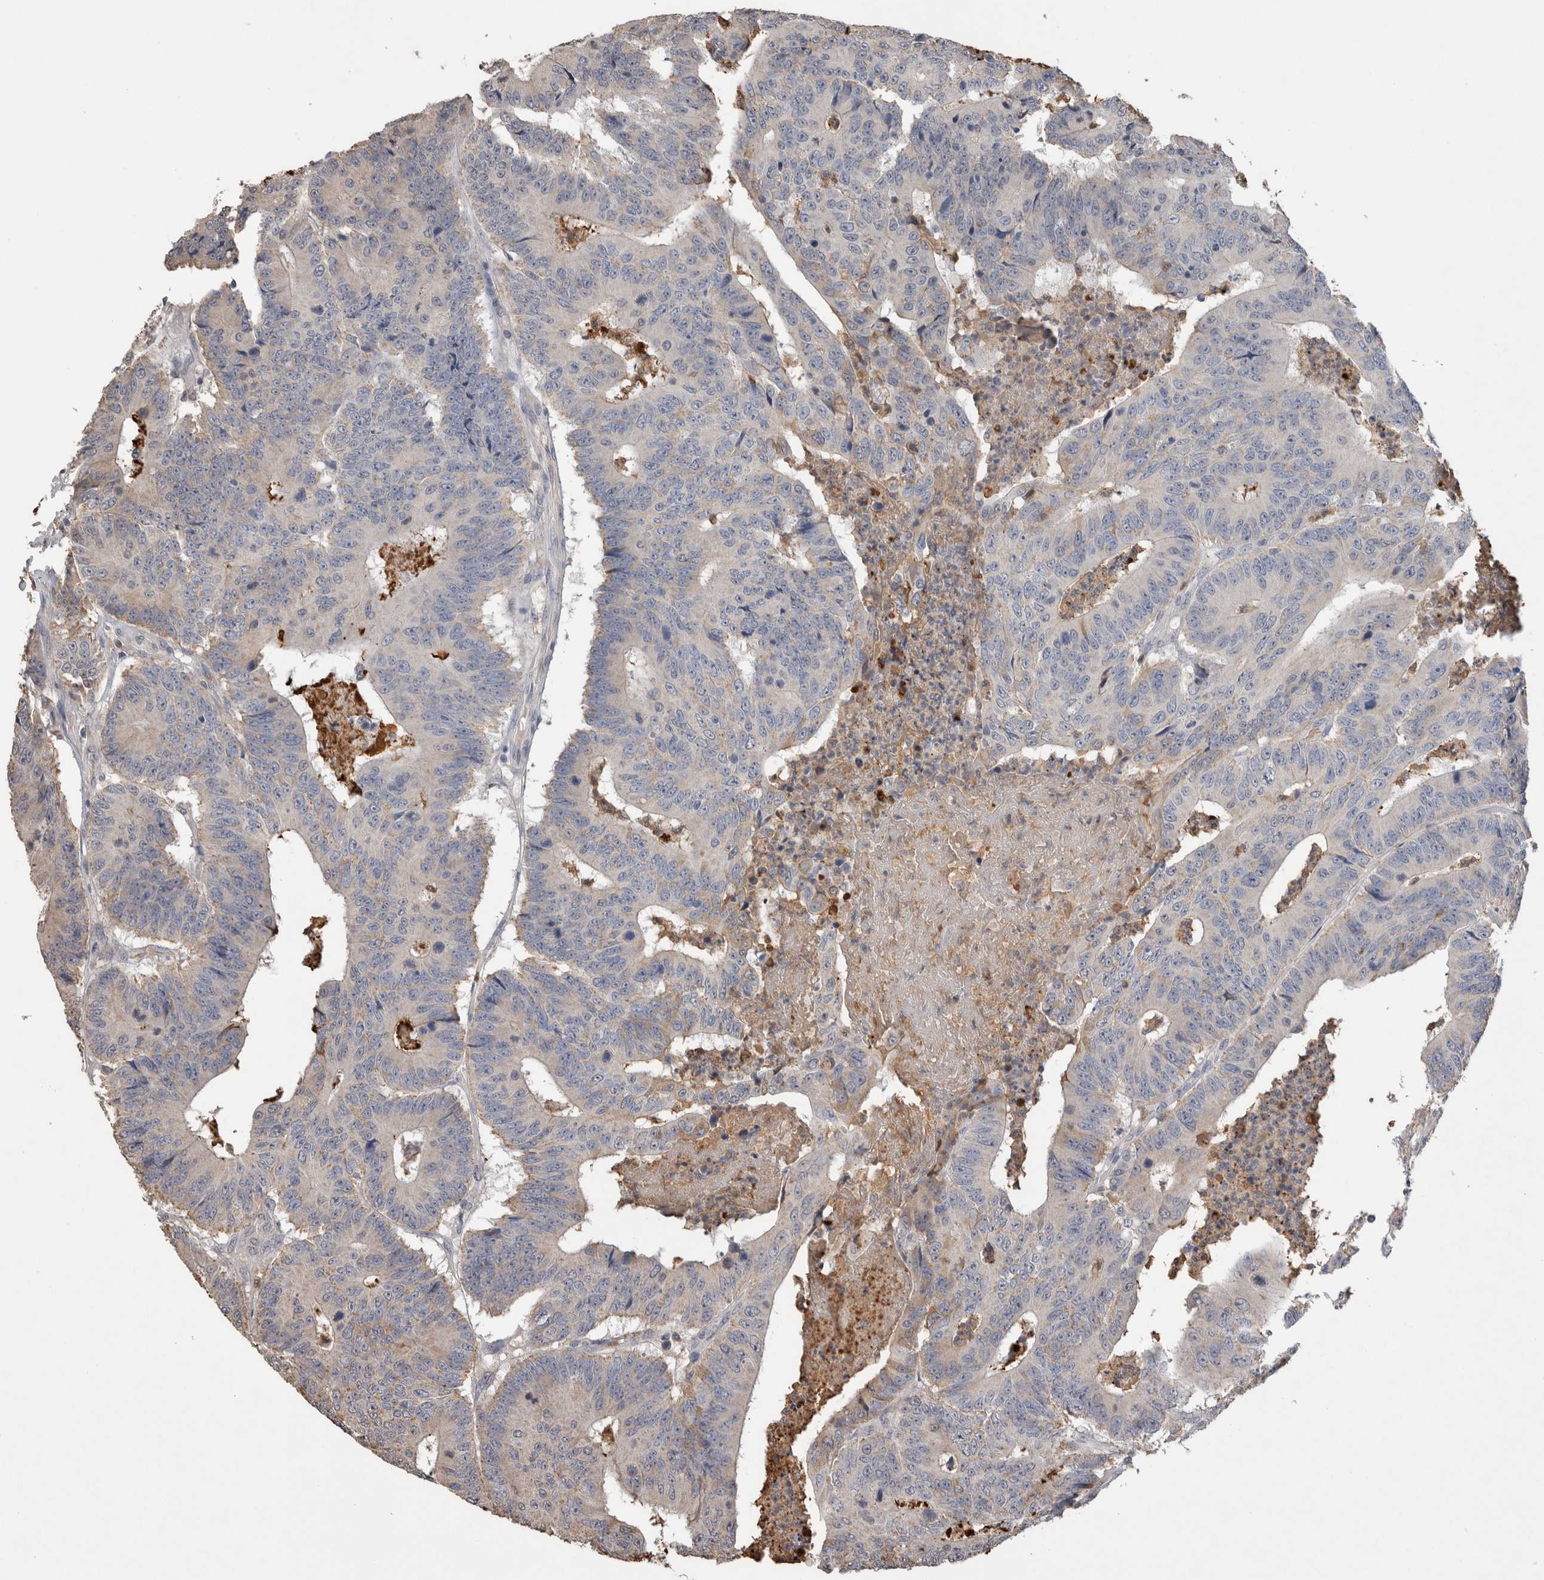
{"staining": {"intensity": "weak", "quantity": "<25%", "location": "cytoplasmic/membranous"}, "tissue": "colorectal cancer", "cell_type": "Tumor cells", "image_type": "cancer", "snomed": [{"axis": "morphology", "description": "Adenocarcinoma, NOS"}, {"axis": "topography", "description": "Colon"}], "caption": "Histopathology image shows no protein expression in tumor cells of colorectal adenocarcinoma tissue.", "gene": "FABP7", "patient": {"sex": "male", "age": 83}}